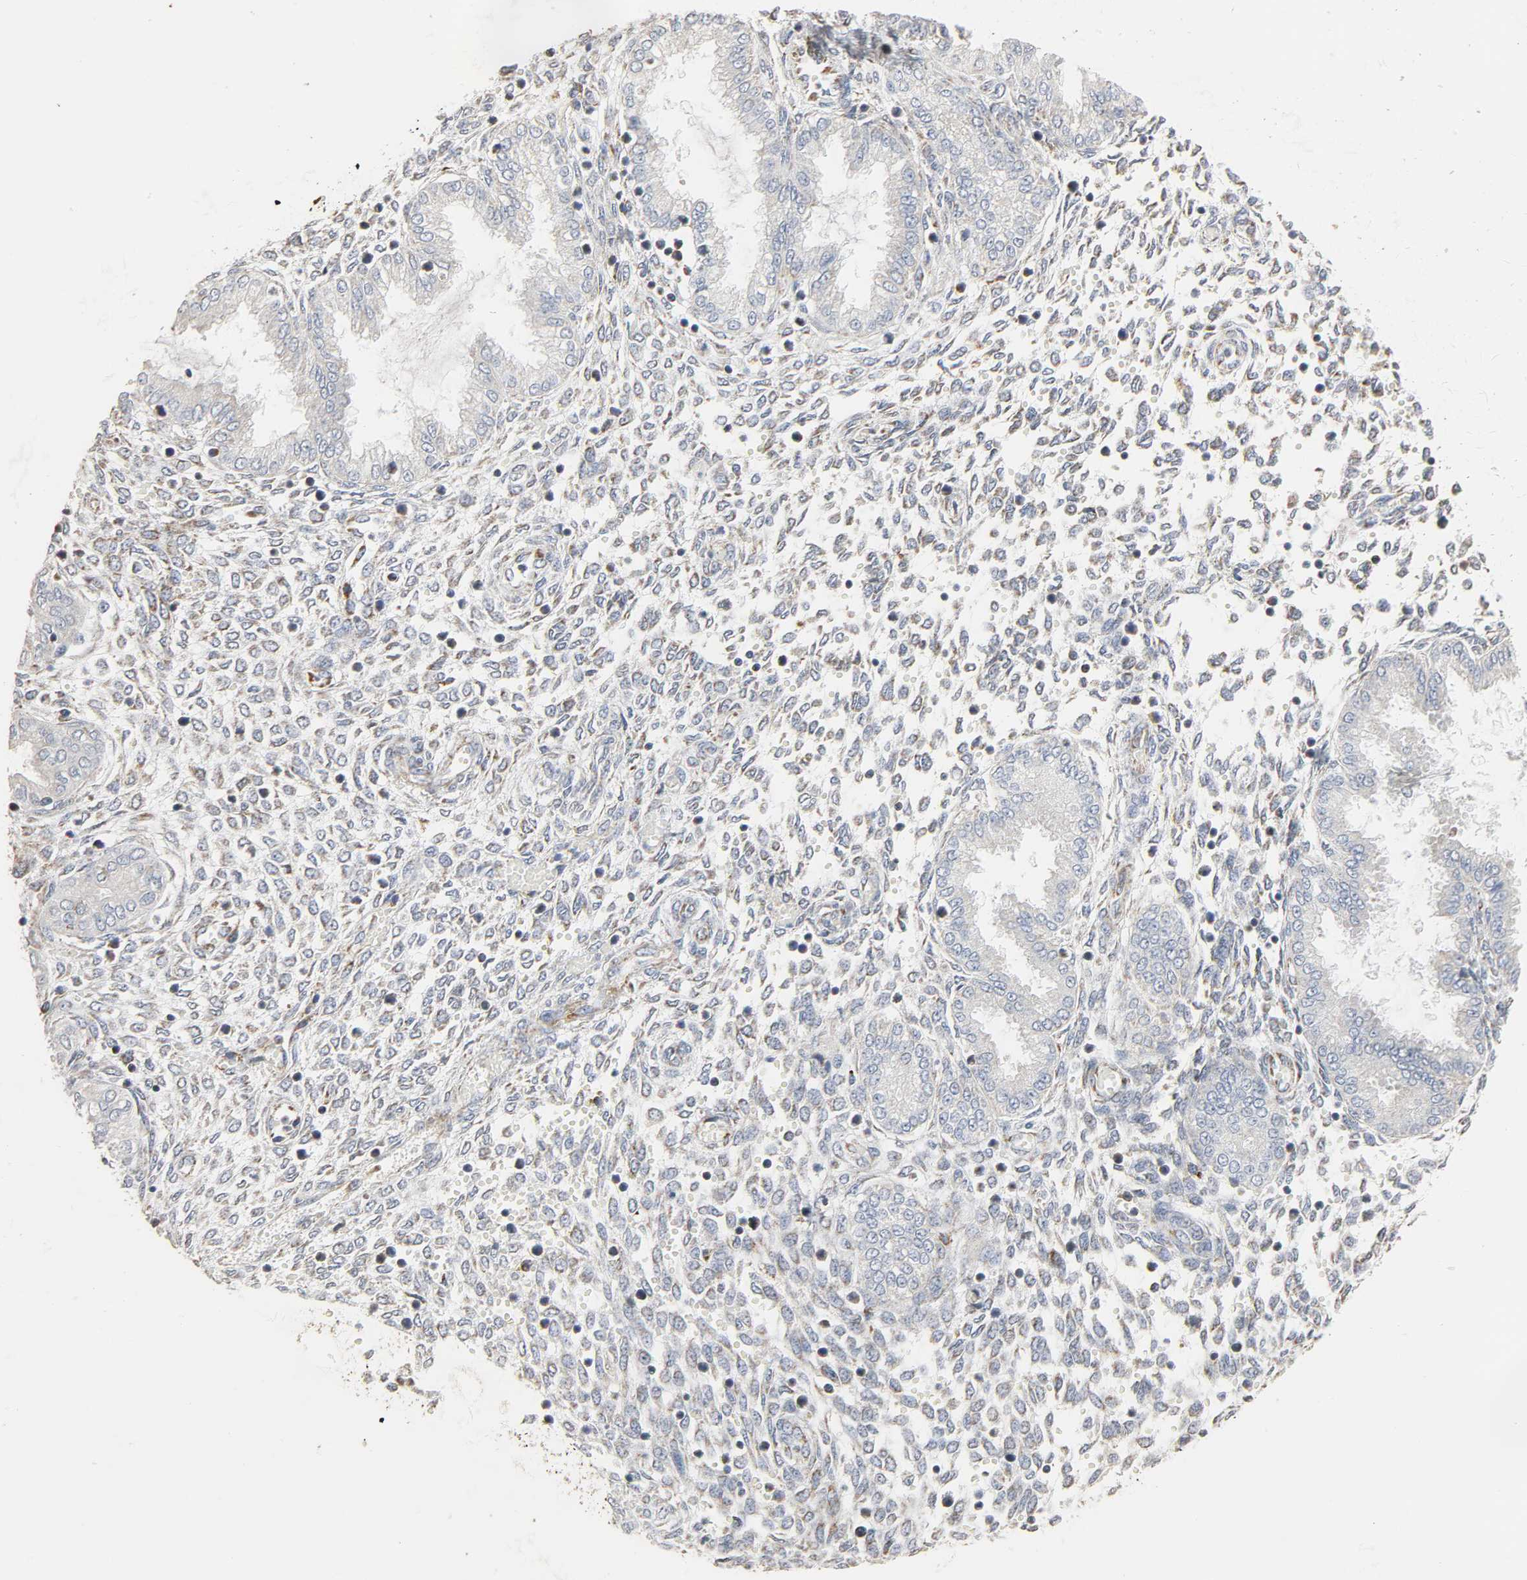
{"staining": {"intensity": "weak", "quantity": "25%-75%", "location": "cytoplasmic/membranous"}, "tissue": "endometrium", "cell_type": "Cells in endometrial stroma", "image_type": "normal", "snomed": [{"axis": "morphology", "description": "Normal tissue, NOS"}, {"axis": "topography", "description": "Endometrium"}], "caption": "Protein analysis of benign endometrium reveals weak cytoplasmic/membranous staining in about 25%-75% of cells in endometrial stroma. The staining was performed using DAB (3,3'-diaminobenzidine) to visualize the protein expression in brown, while the nuclei were stained in blue with hematoxylin (Magnification: 20x).", "gene": "ACAT1", "patient": {"sex": "female", "age": 33}}